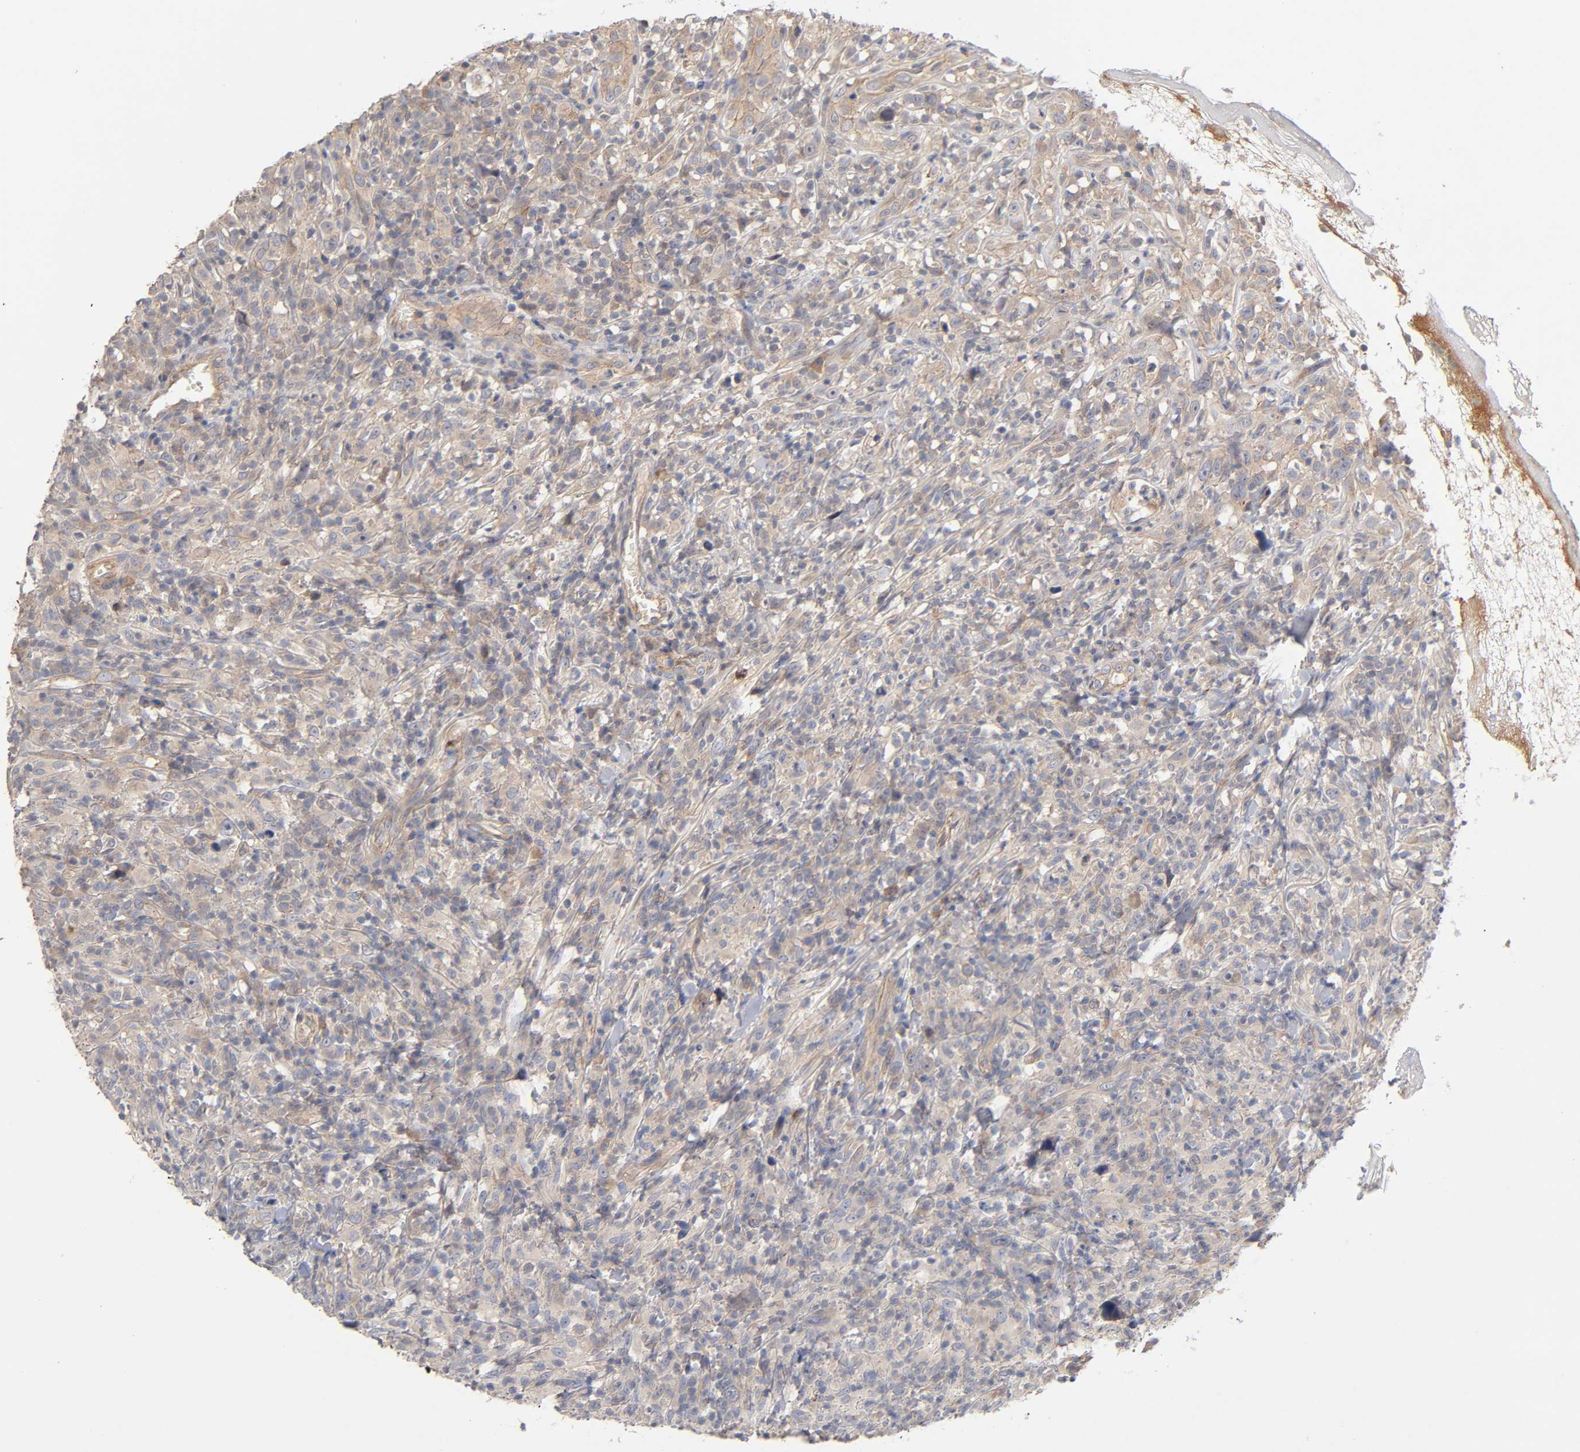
{"staining": {"intensity": "moderate", "quantity": ">75%", "location": "cytoplasmic/membranous"}, "tissue": "thyroid cancer", "cell_type": "Tumor cells", "image_type": "cancer", "snomed": [{"axis": "morphology", "description": "Carcinoma, NOS"}, {"axis": "topography", "description": "Thyroid gland"}], "caption": "Immunohistochemistry photomicrograph of thyroid carcinoma stained for a protein (brown), which displays medium levels of moderate cytoplasmic/membranous staining in approximately >75% of tumor cells.", "gene": "PDZD11", "patient": {"sex": "female", "age": 77}}